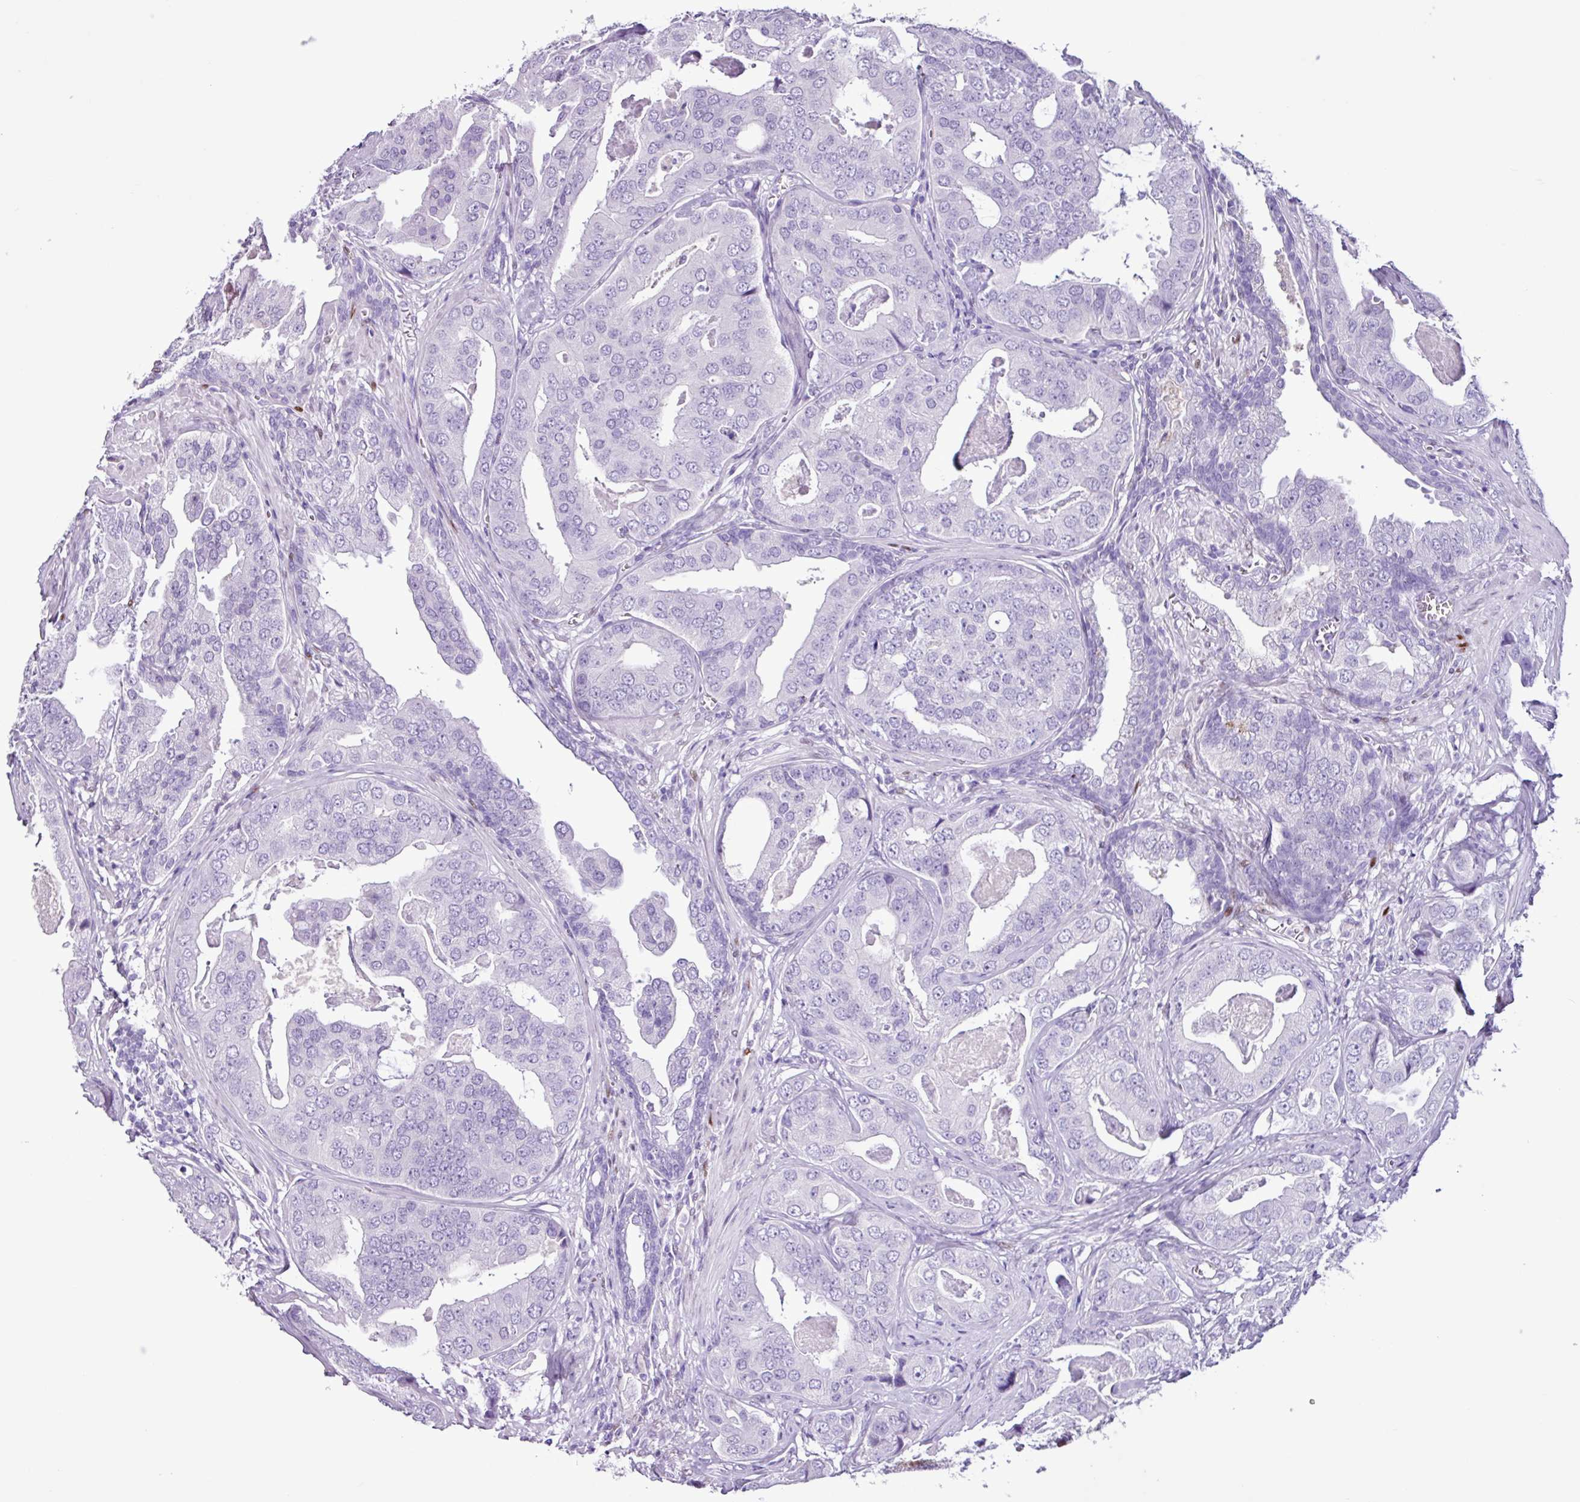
{"staining": {"intensity": "negative", "quantity": "none", "location": "none"}, "tissue": "prostate cancer", "cell_type": "Tumor cells", "image_type": "cancer", "snomed": [{"axis": "morphology", "description": "Adenocarcinoma, High grade"}, {"axis": "topography", "description": "Prostate"}], "caption": "The micrograph demonstrates no staining of tumor cells in prostate adenocarcinoma (high-grade). (Stains: DAB (3,3'-diaminobenzidine) IHC with hematoxylin counter stain, Microscopy: brightfield microscopy at high magnification).", "gene": "PGR", "patient": {"sex": "male", "age": 71}}